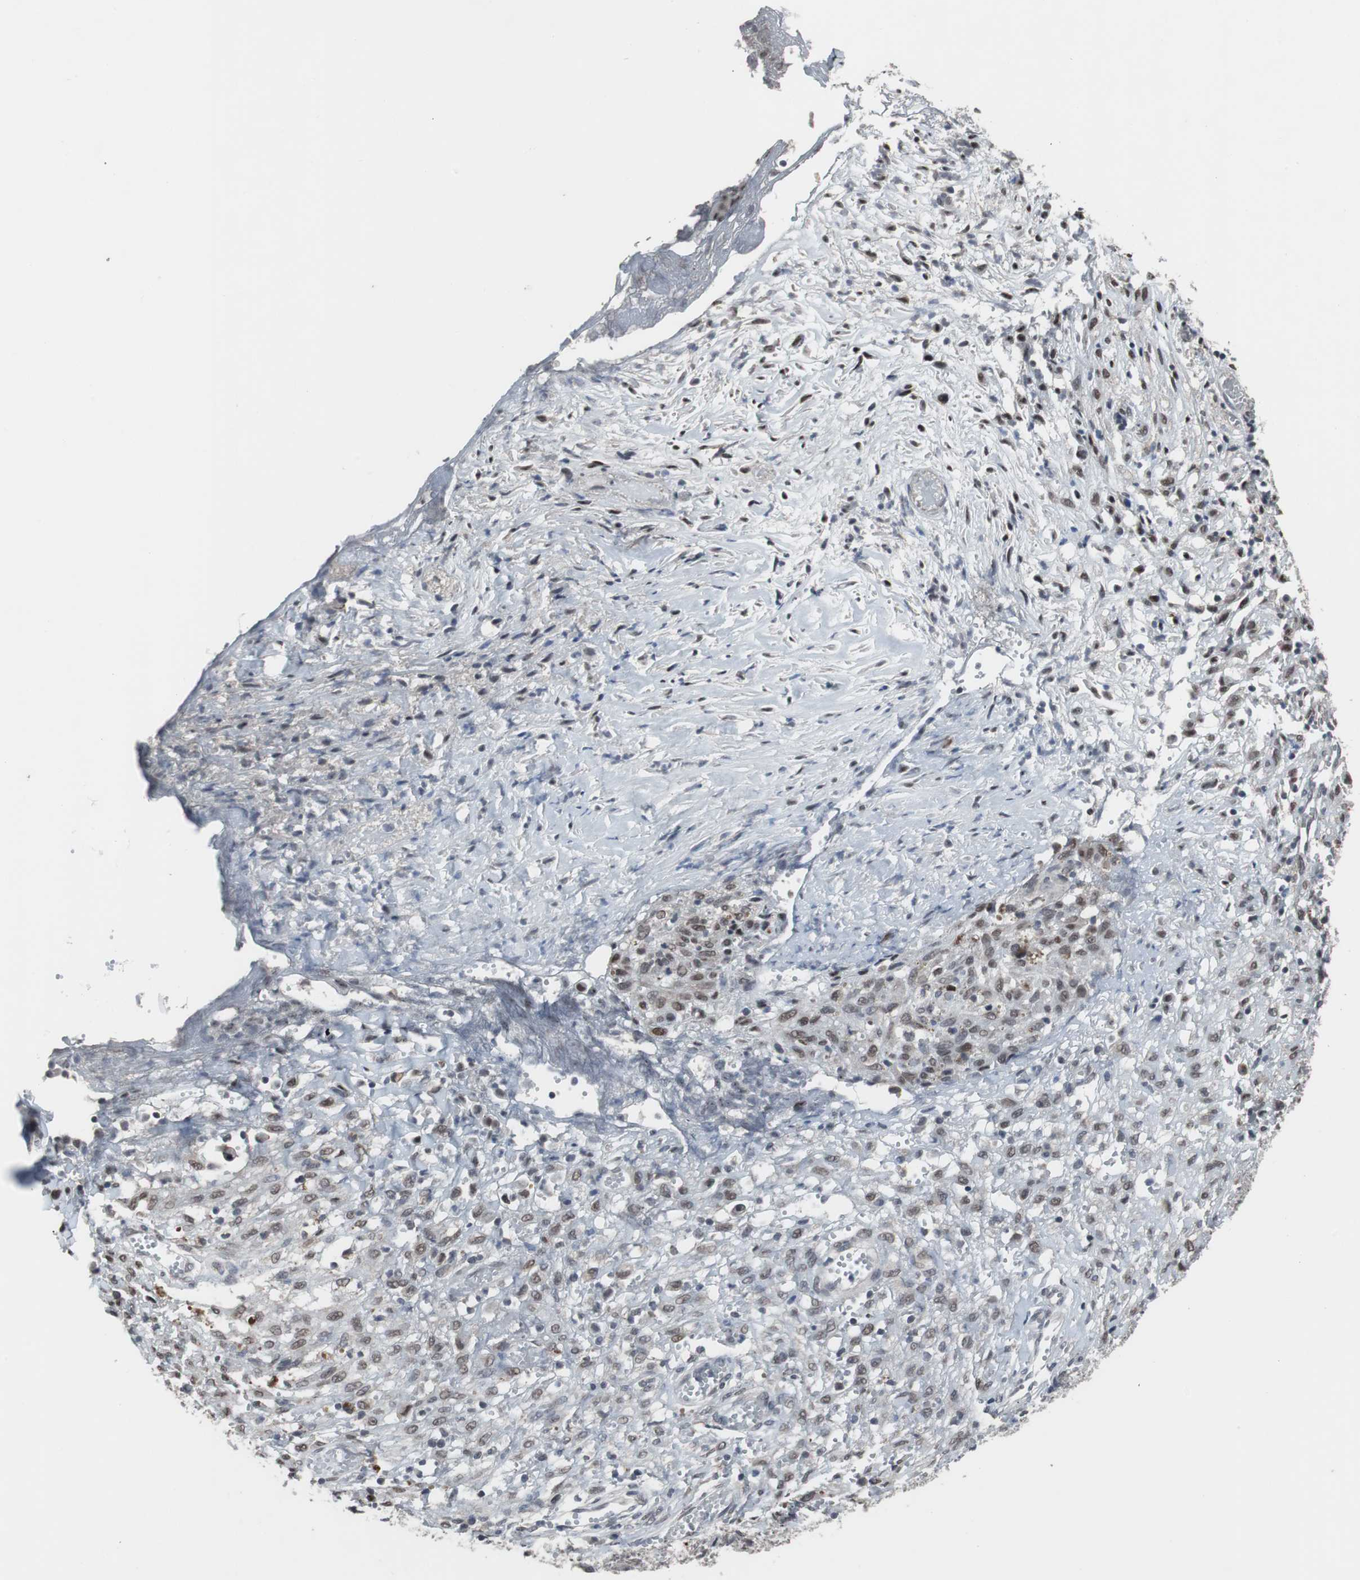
{"staining": {"intensity": "moderate", "quantity": ">75%", "location": "nuclear"}, "tissue": "ovarian cancer", "cell_type": "Tumor cells", "image_type": "cancer", "snomed": [{"axis": "morphology", "description": "Carcinoma, endometroid"}, {"axis": "topography", "description": "Ovary"}], "caption": "Human endometroid carcinoma (ovarian) stained for a protein (brown) shows moderate nuclear positive expression in about >75% of tumor cells.", "gene": "FOXP4", "patient": {"sex": "female", "age": 42}}